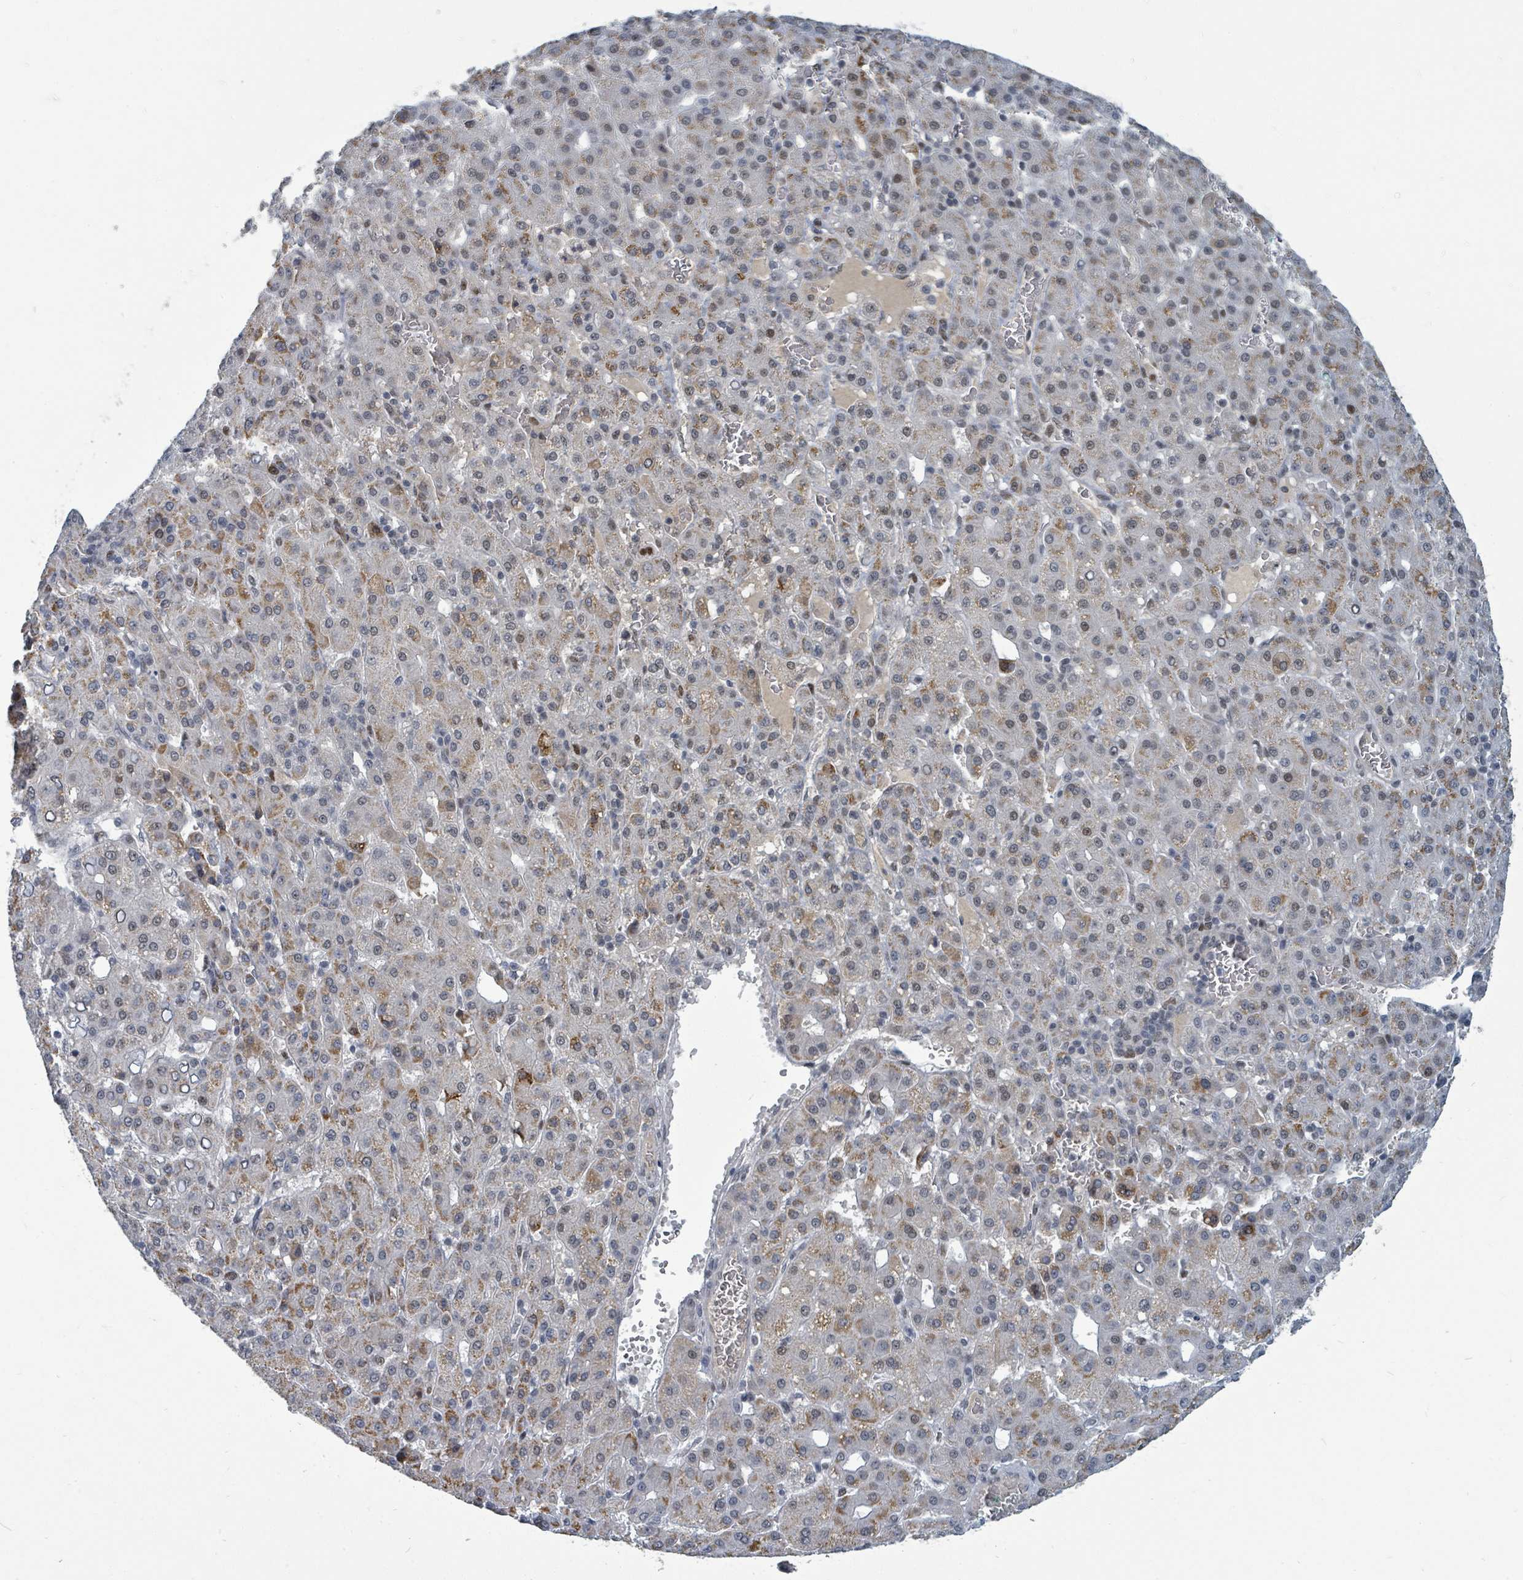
{"staining": {"intensity": "moderate", "quantity": "25%-75%", "location": "cytoplasmic/membranous"}, "tissue": "liver cancer", "cell_type": "Tumor cells", "image_type": "cancer", "snomed": [{"axis": "morphology", "description": "Carcinoma, Hepatocellular, NOS"}, {"axis": "topography", "description": "Liver"}], "caption": "Protein expression analysis of human liver hepatocellular carcinoma reveals moderate cytoplasmic/membranous staining in about 25%-75% of tumor cells.", "gene": "UCK1", "patient": {"sex": "male", "age": 65}}